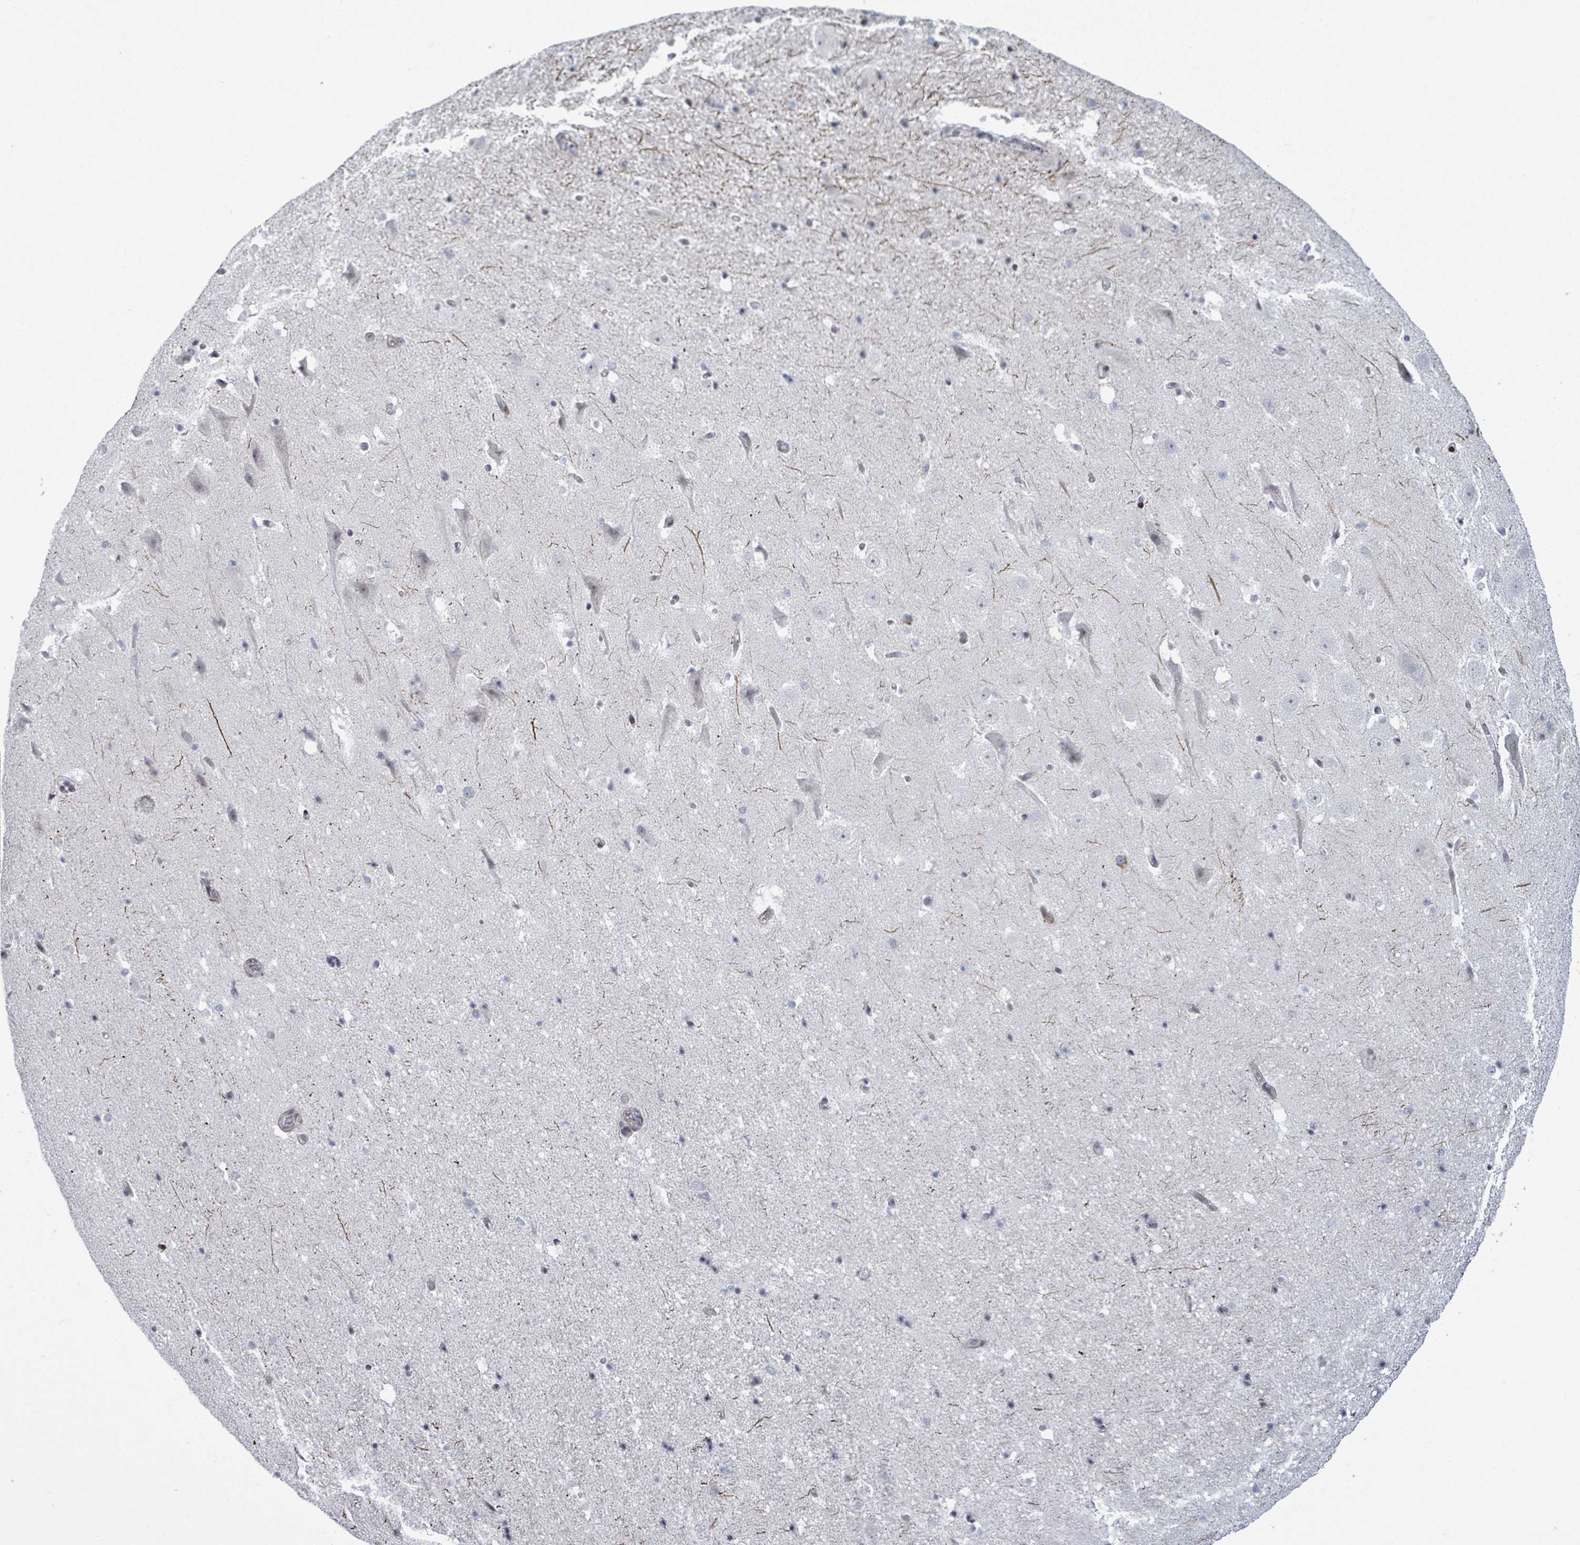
{"staining": {"intensity": "negative", "quantity": "none", "location": "none"}, "tissue": "hippocampus", "cell_type": "Glial cells", "image_type": "normal", "snomed": [{"axis": "morphology", "description": "Normal tissue, NOS"}, {"axis": "topography", "description": "Hippocampus"}], "caption": "A histopathology image of hippocampus stained for a protein demonstrates no brown staining in glial cells.", "gene": "FNDC4", "patient": {"sex": "male", "age": 37}}